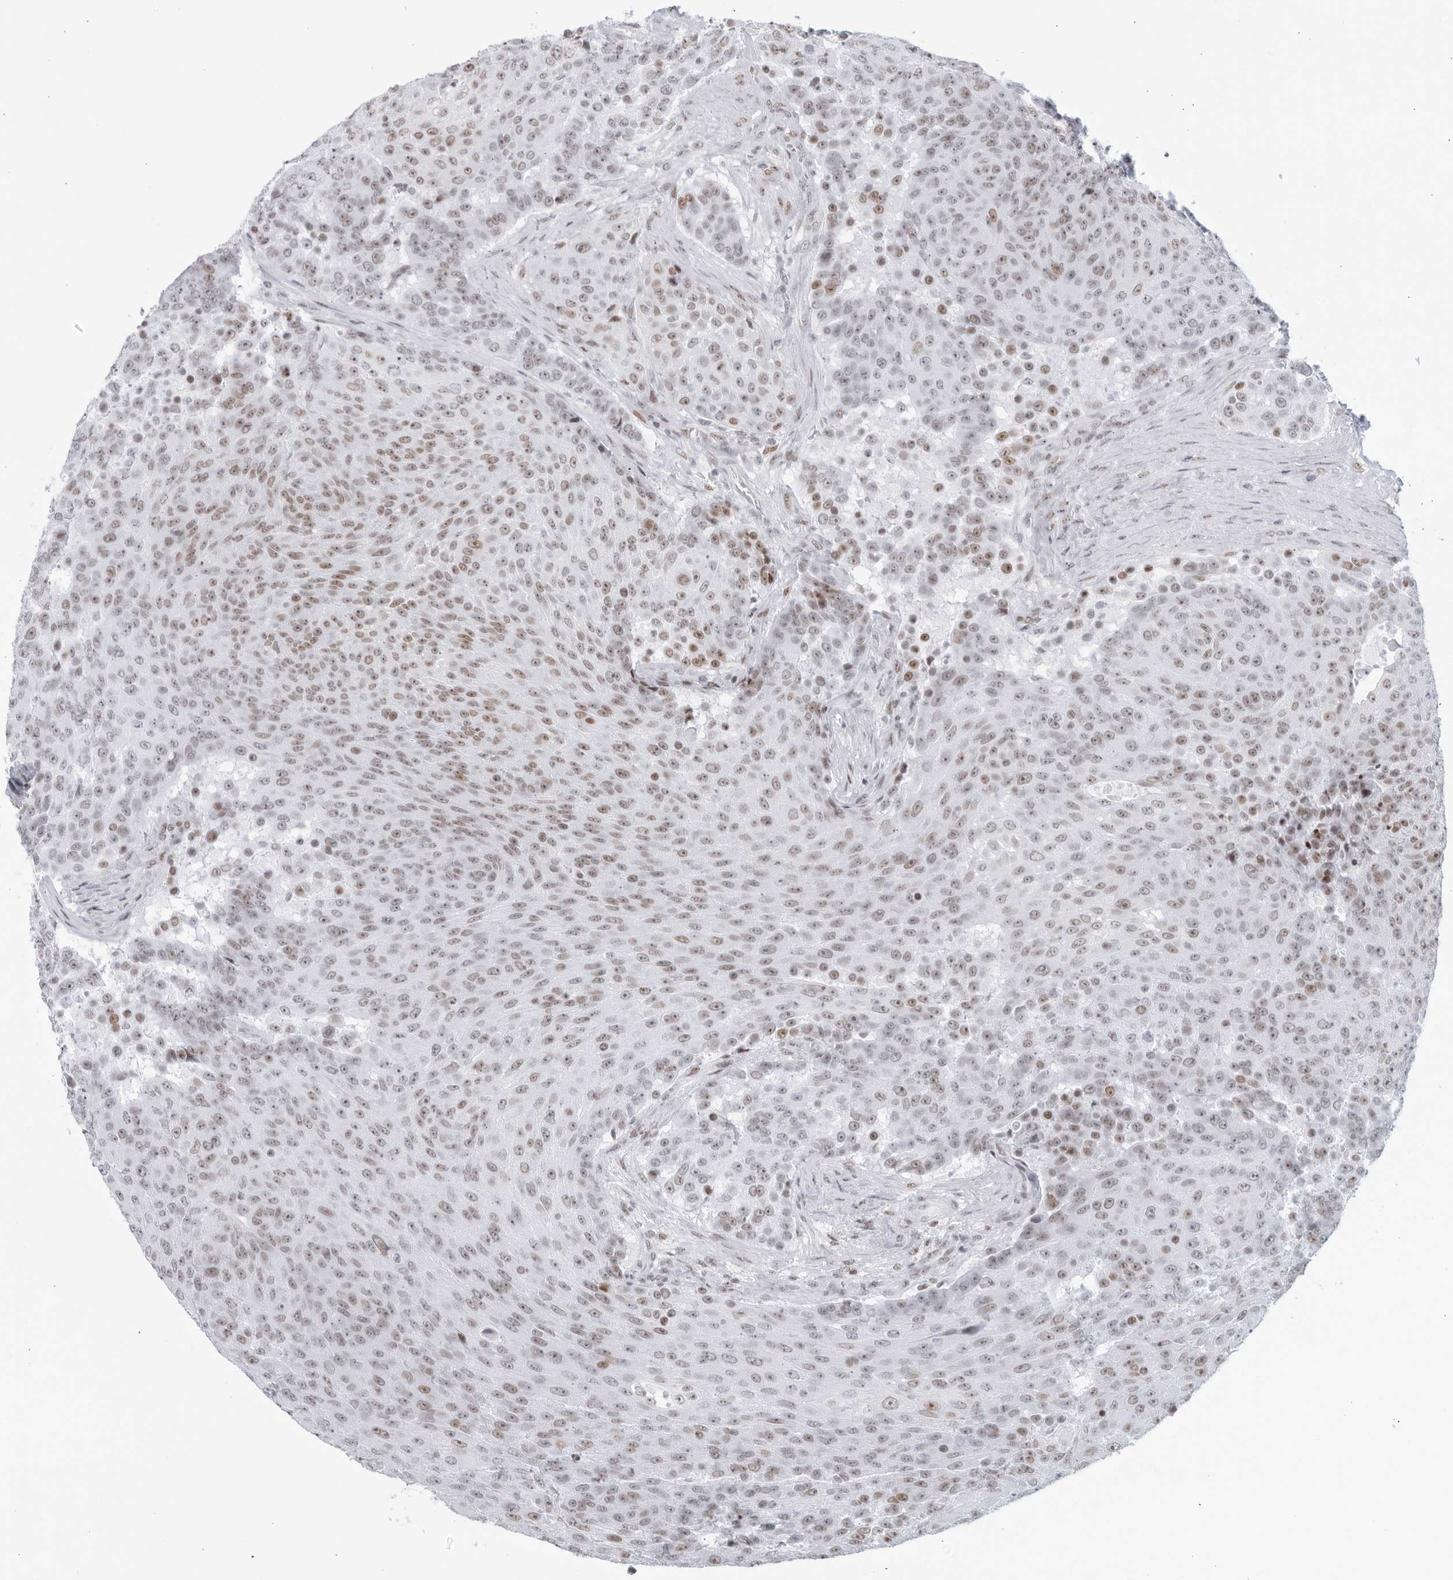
{"staining": {"intensity": "moderate", "quantity": "25%-75%", "location": "nuclear"}, "tissue": "urothelial cancer", "cell_type": "Tumor cells", "image_type": "cancer", "snomed": [{"axis": "morphology", "description": "Urothelial carcinoma, High grade"}, {"axis": "topography", "description": "Urinary bladder"}], "caption": "Urothelial cancer stained for a protein shows moderate nuclear positivity in tumor cells. The protein is shown in brown color, while the nuclei are stained blue.", "gene": "HP1BP3", "patient": {"sex": "female", "age": 63}}